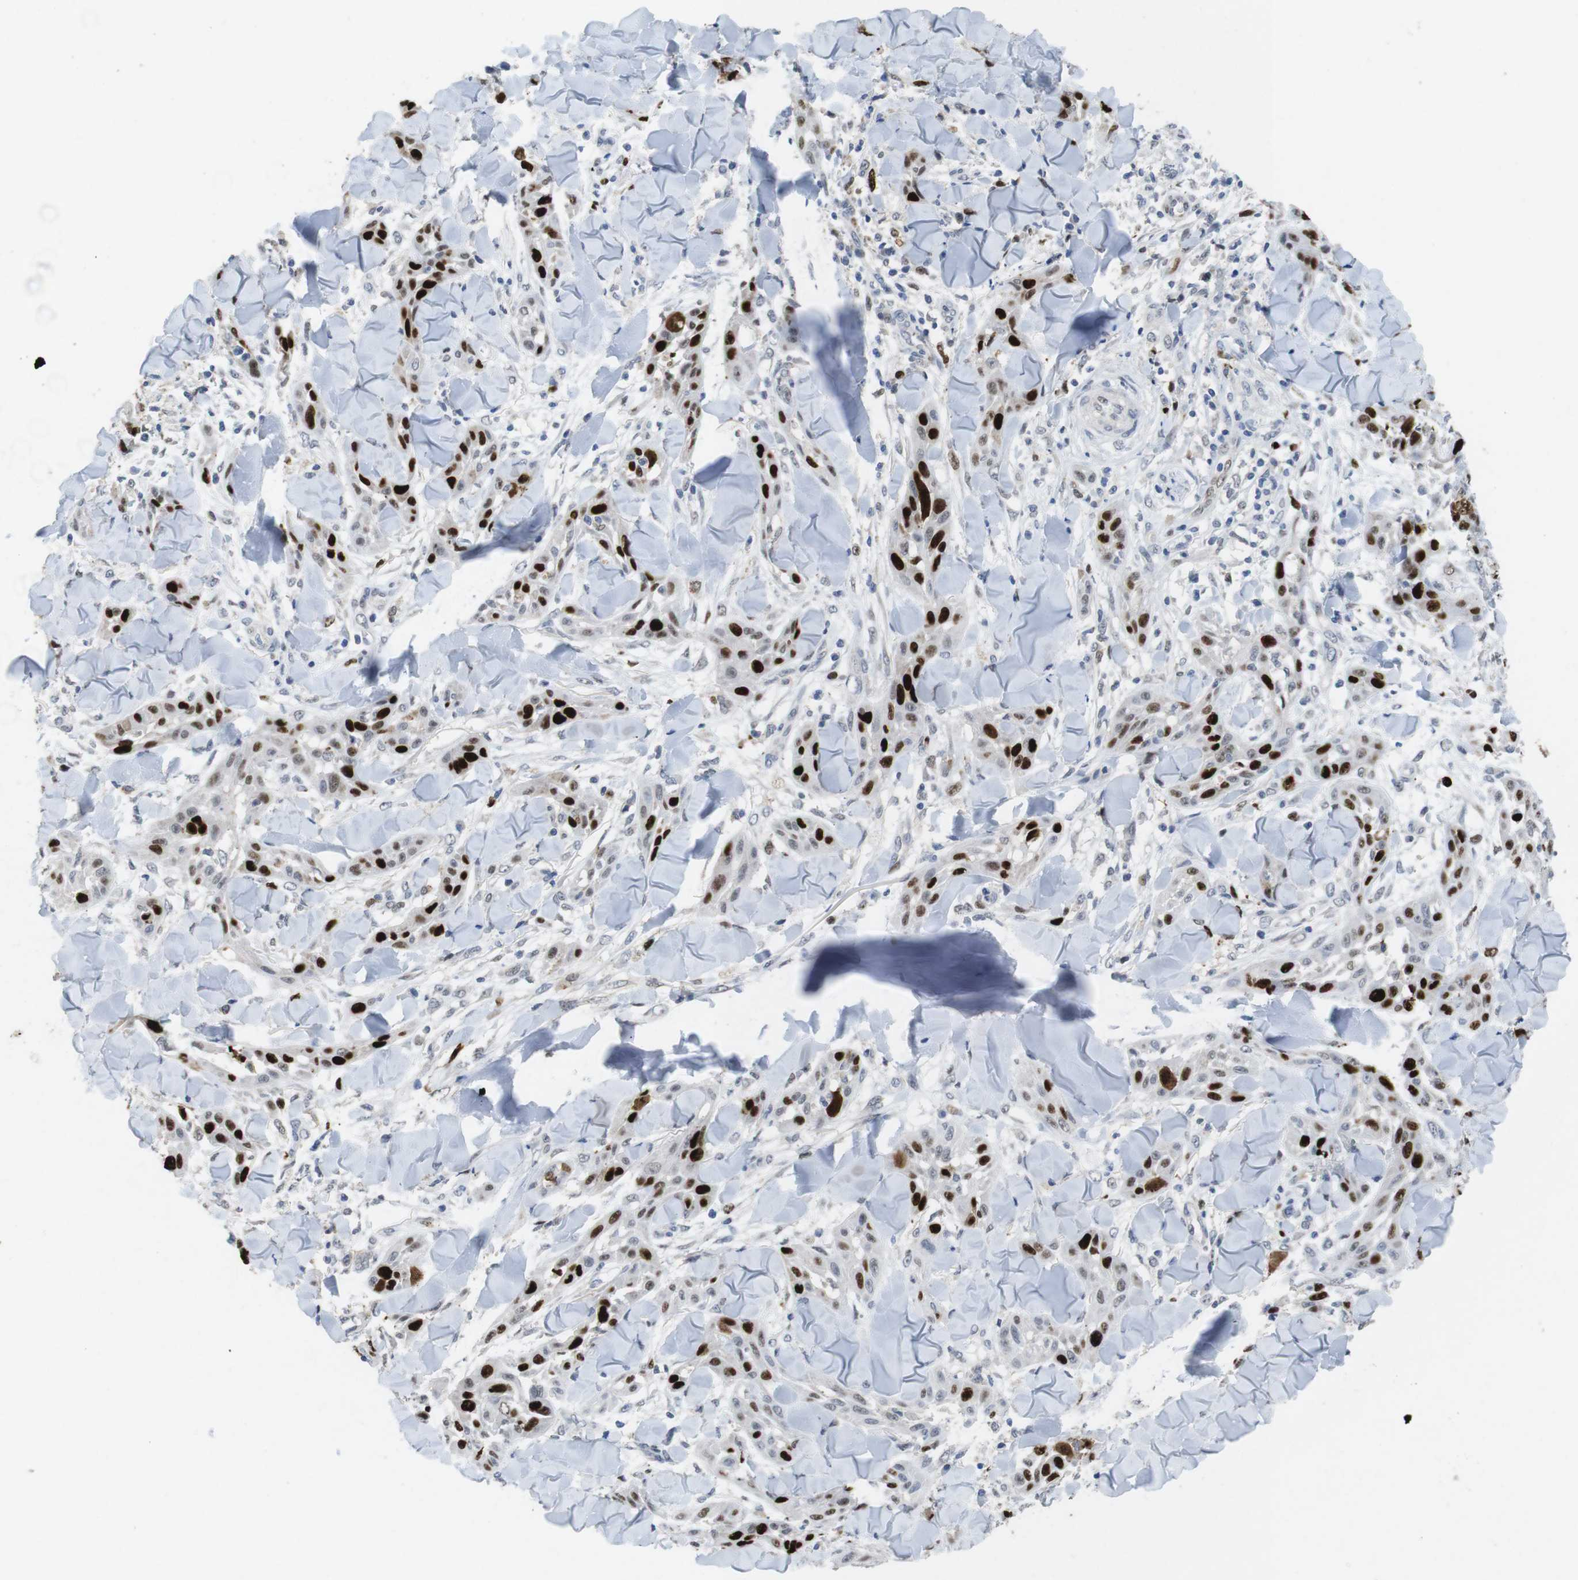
{"staining": {"intensity": "strong", "quantity": "25%-75%", "location": "nuclear"}, "tissue": "skin cancer", "cell_type": "Tumor cells", "image_type": "cancer", "snomed": [{"axis": "morphology", "description": "Squamous cell carcinoma, NOS"}, {"axis": "topography", "description": "Skin"}], "caption": "Protein expression analysis of human skin cancer (squamous cell carcinoma) reveals strong nuclear staining in approximately 25%-75% of tumor cells. Immunohistochemistry (ihc) stains the protein of interest in brown and the nuclei are stained blue.", "gene": "KPNA2", "patient": {"sex": "male", "age": 24}}